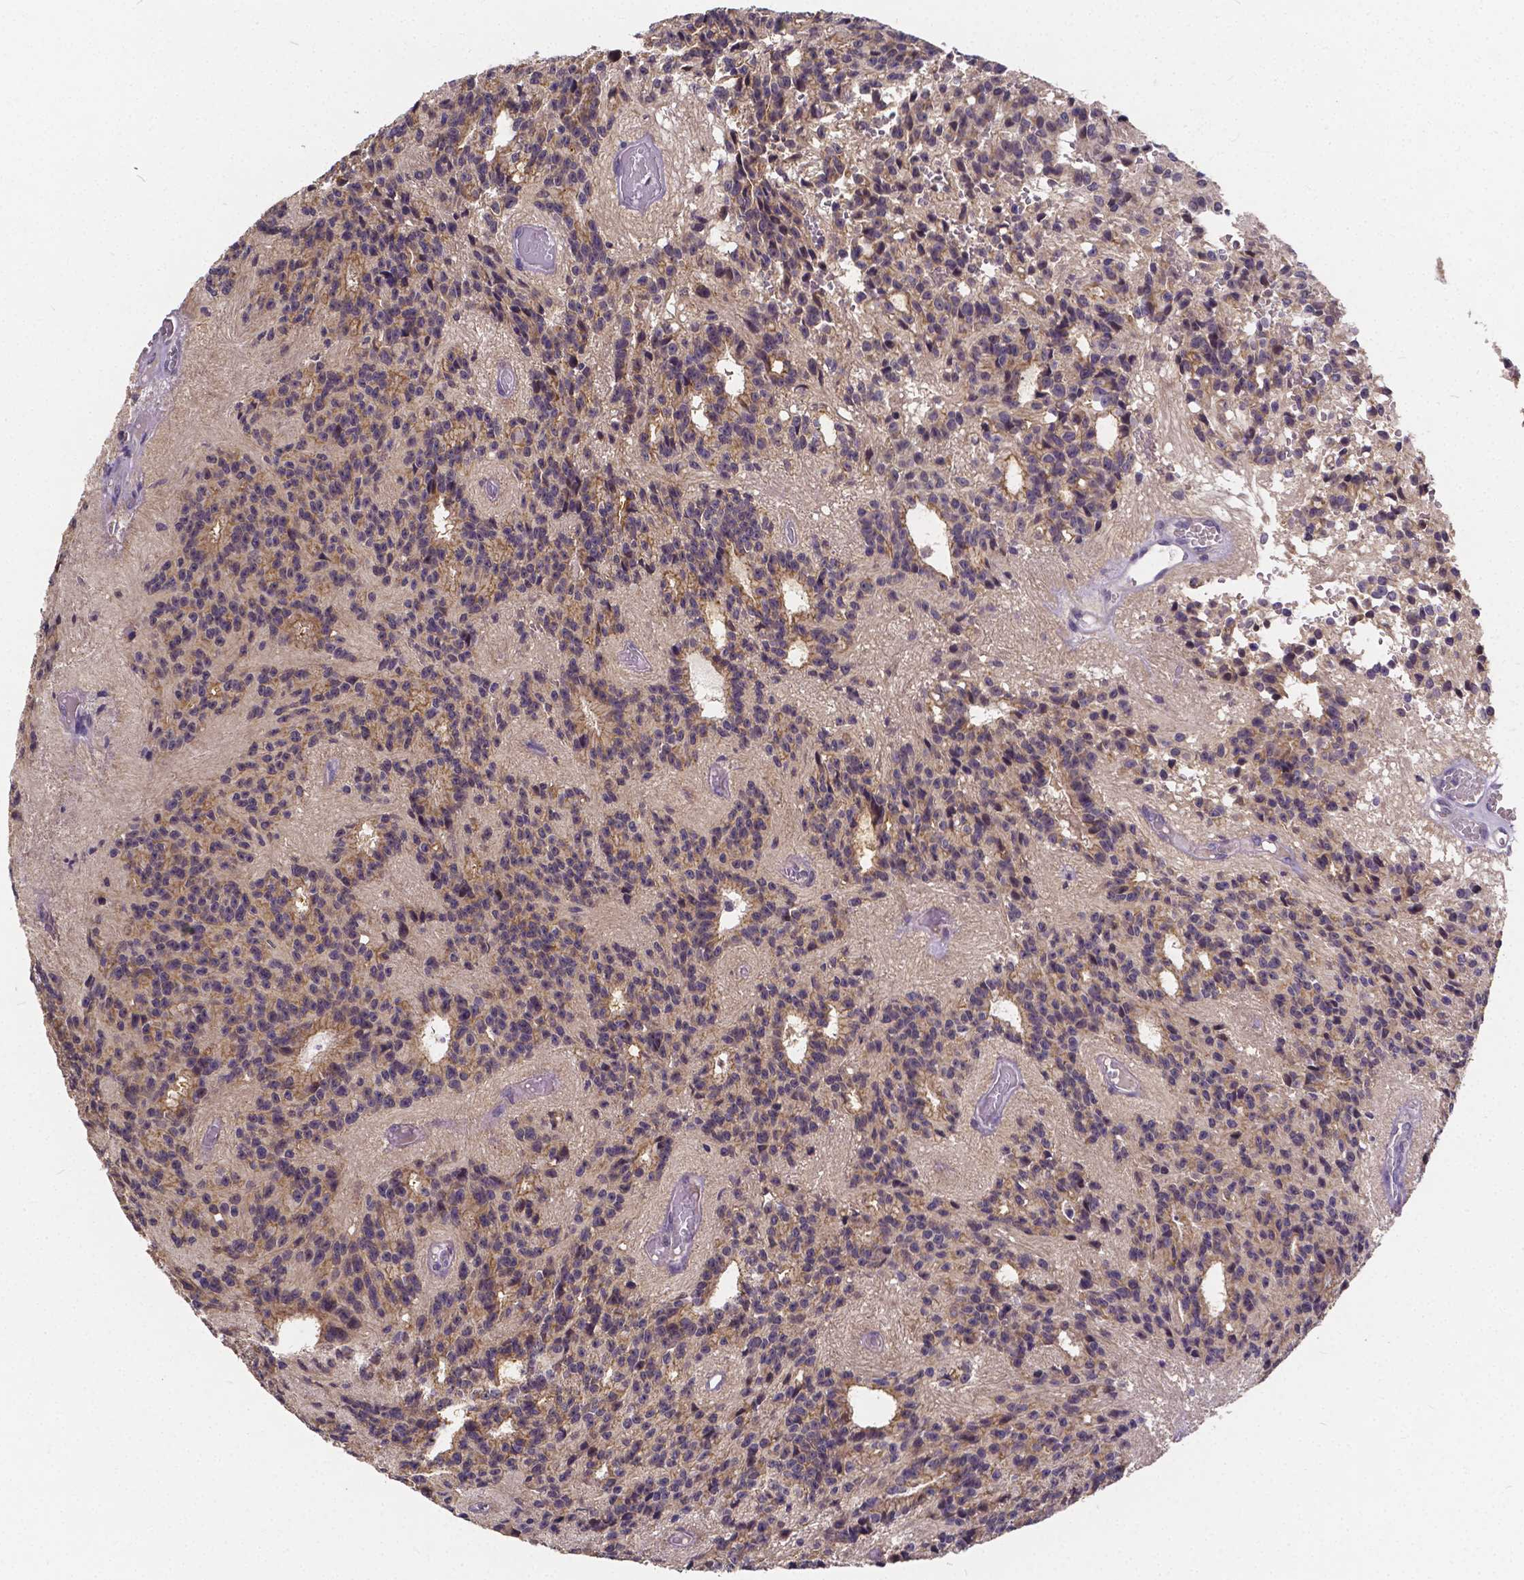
{"staining": {"intensity": "weak", "quantity": "<25%", "location": "cytoplasmic/membranous"}, "tissue": "glioma", "cell_type": "Tumor cells", "image_type": "cancer", "snomed": [{"axis": "morphology", "description": "Glioma, malignant, Low grade"}, {"axis": "topography", "description": "Brain"}], "caption": "An IHC micrograph of malignant low-grade glioma is shown. There is no staining in tumor cells of malignant low-grade glioma.", "gene": "CTNNA2", "patient": {"sex": "male", "age": 31}}